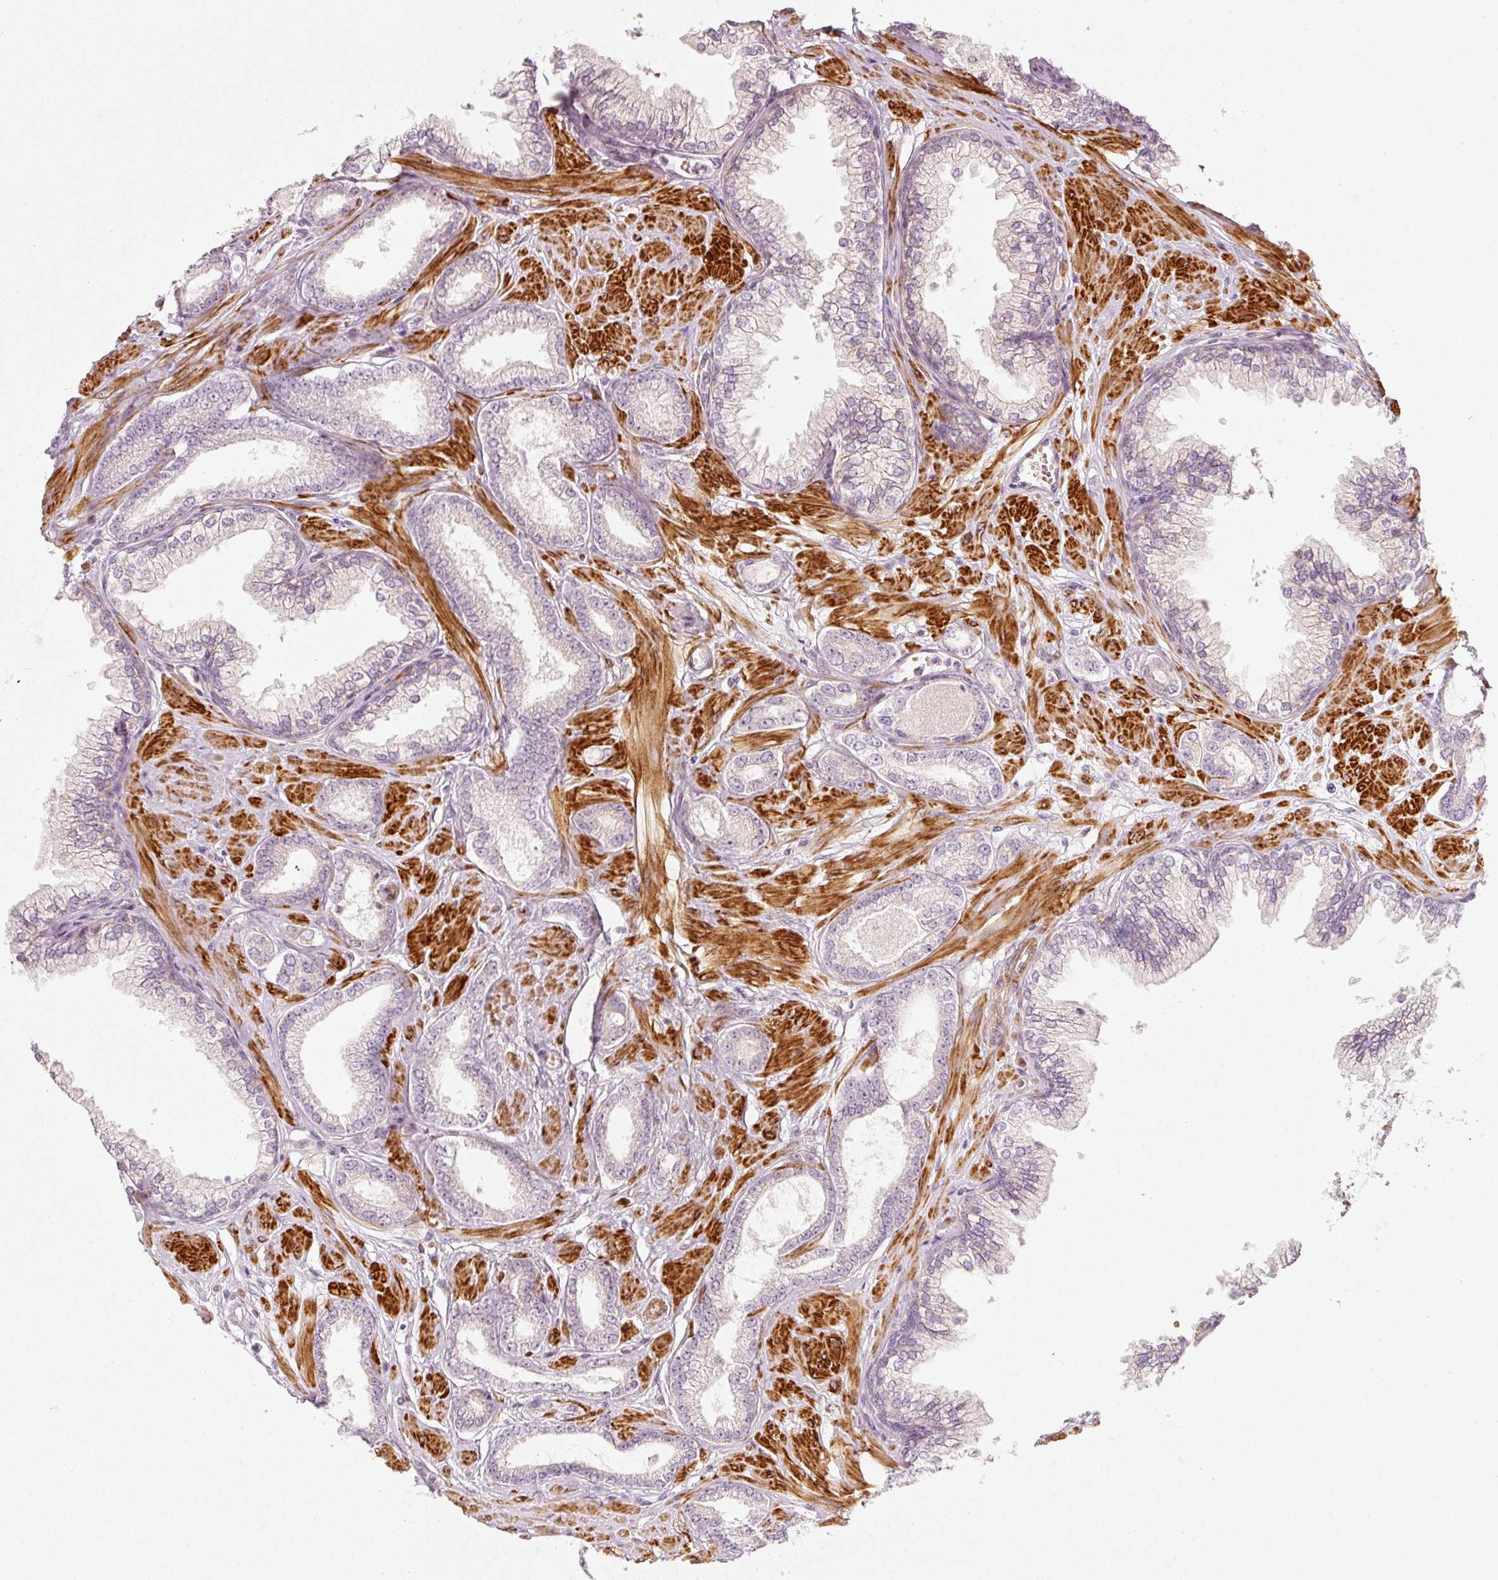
{"staining": {"intensity": "negative", "quantity": "none", "location": "none"}, "tissue": "prostate cancer", "cell_type": "Tumor cells", "image_type": "cancer", "snomed": [{"axis": "morphology", "description": "Adenocarcinoma, Low grade"}, {"axis": "topography", "description": "Prostate"}], "caption": "This is an immunohistochemistry (IHC) histopathology image of prostate adenocarcinoma (low-grade). There is no expression in tumor cells.", "gene": "KCNQ1", "patient": {"sex": "male", "age": 60}}